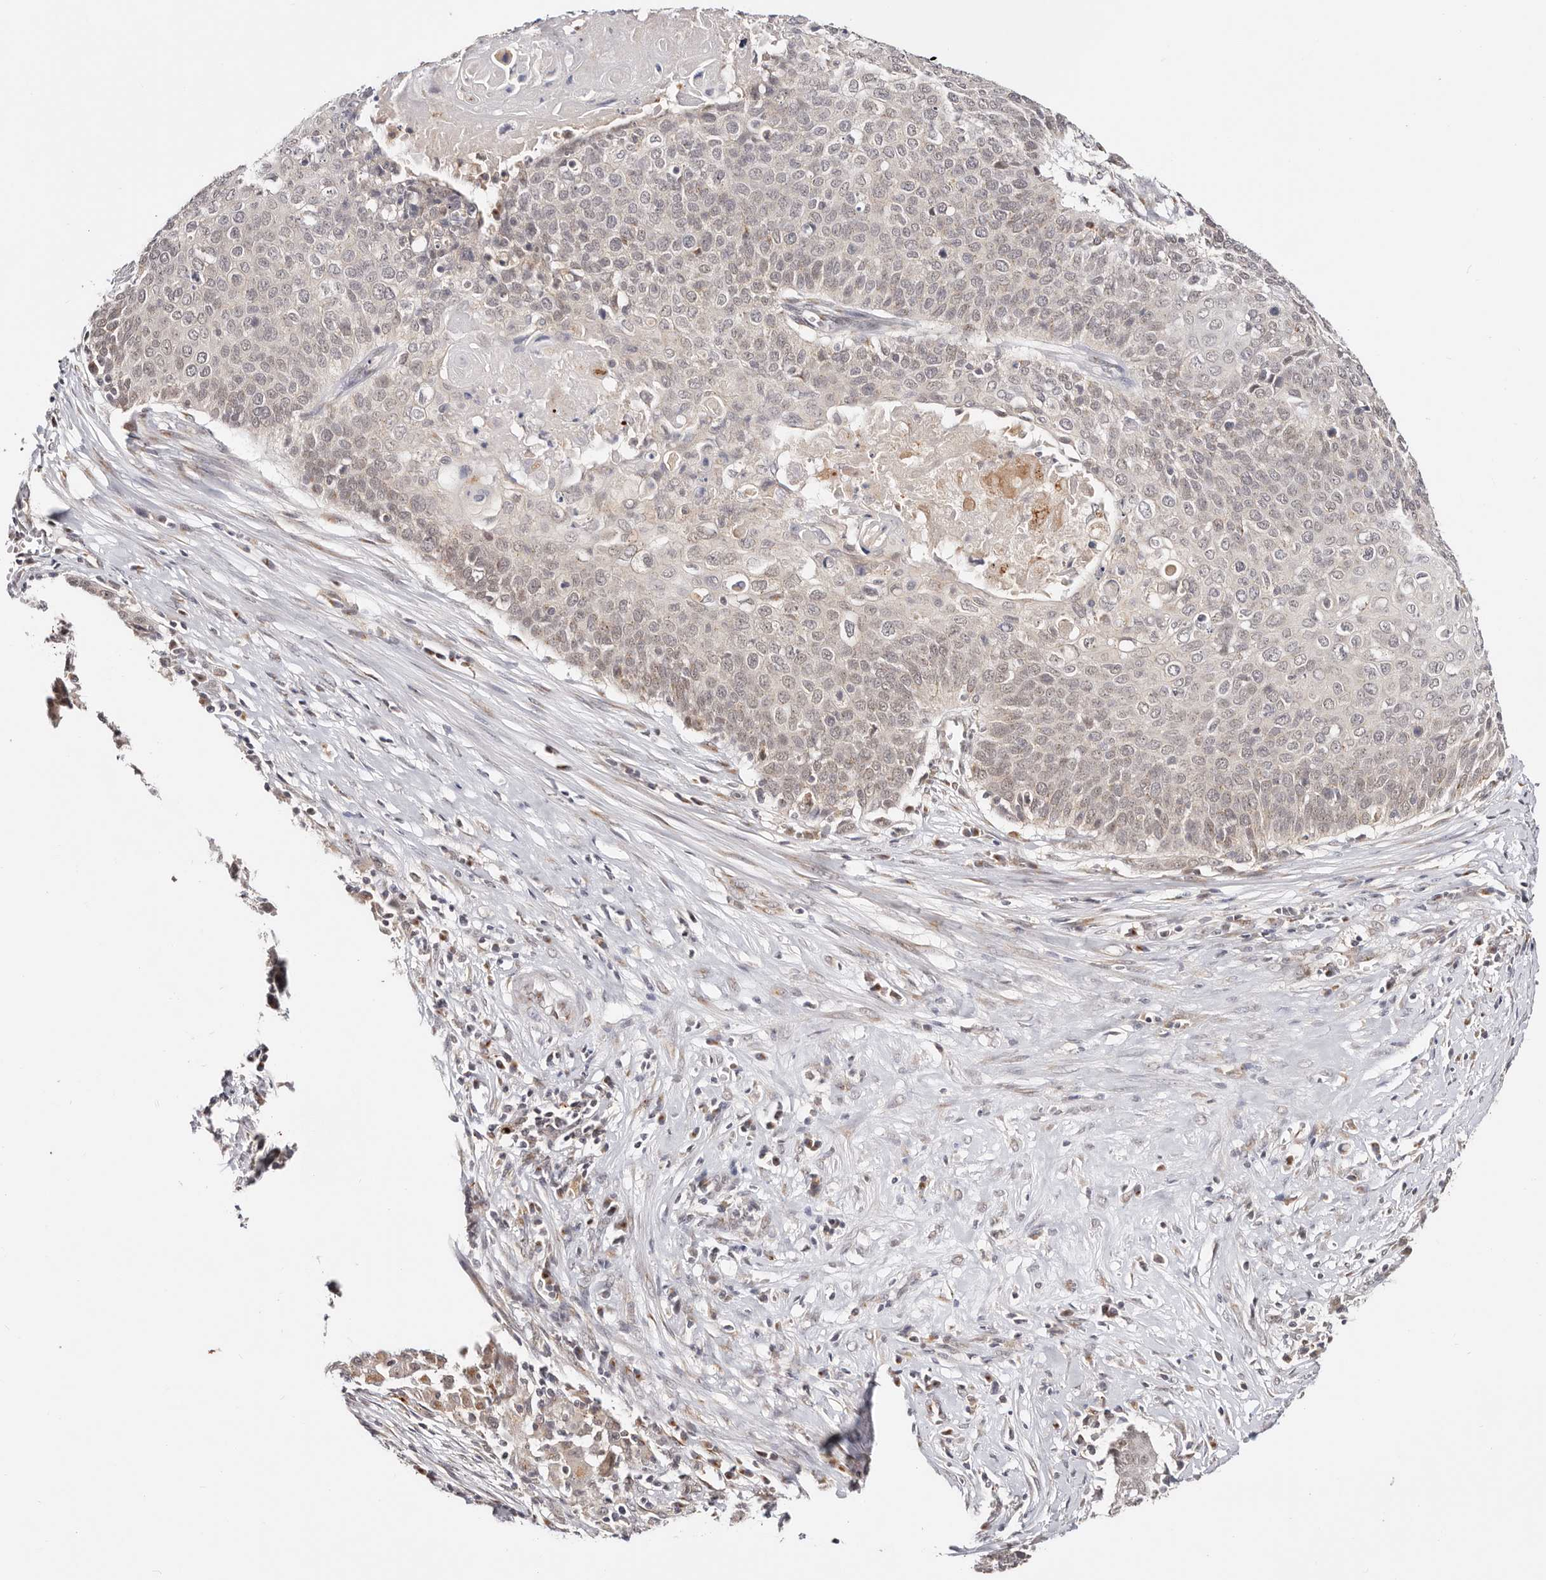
{"staining": {"intensity": "weak", "quantity": "25%-75%", "location": "nuclear"}, "tissue": "cervical cancer", "cell_type": "Tumor cells", "image_type": "cancer", "snomed": [{"axis": "morphology", "description": "Squamous cell carcinoma, NOS"}, {"axis": "topography", "description": "Cervix"}], "caption": "DAB immunohistochemical staining of cervical cancer demonstrates weak nuclear protein staining in about 25%-75% of tumor cells.", "gene": "VIPAS39", "patient": {"sex": "female", "age": 39}}